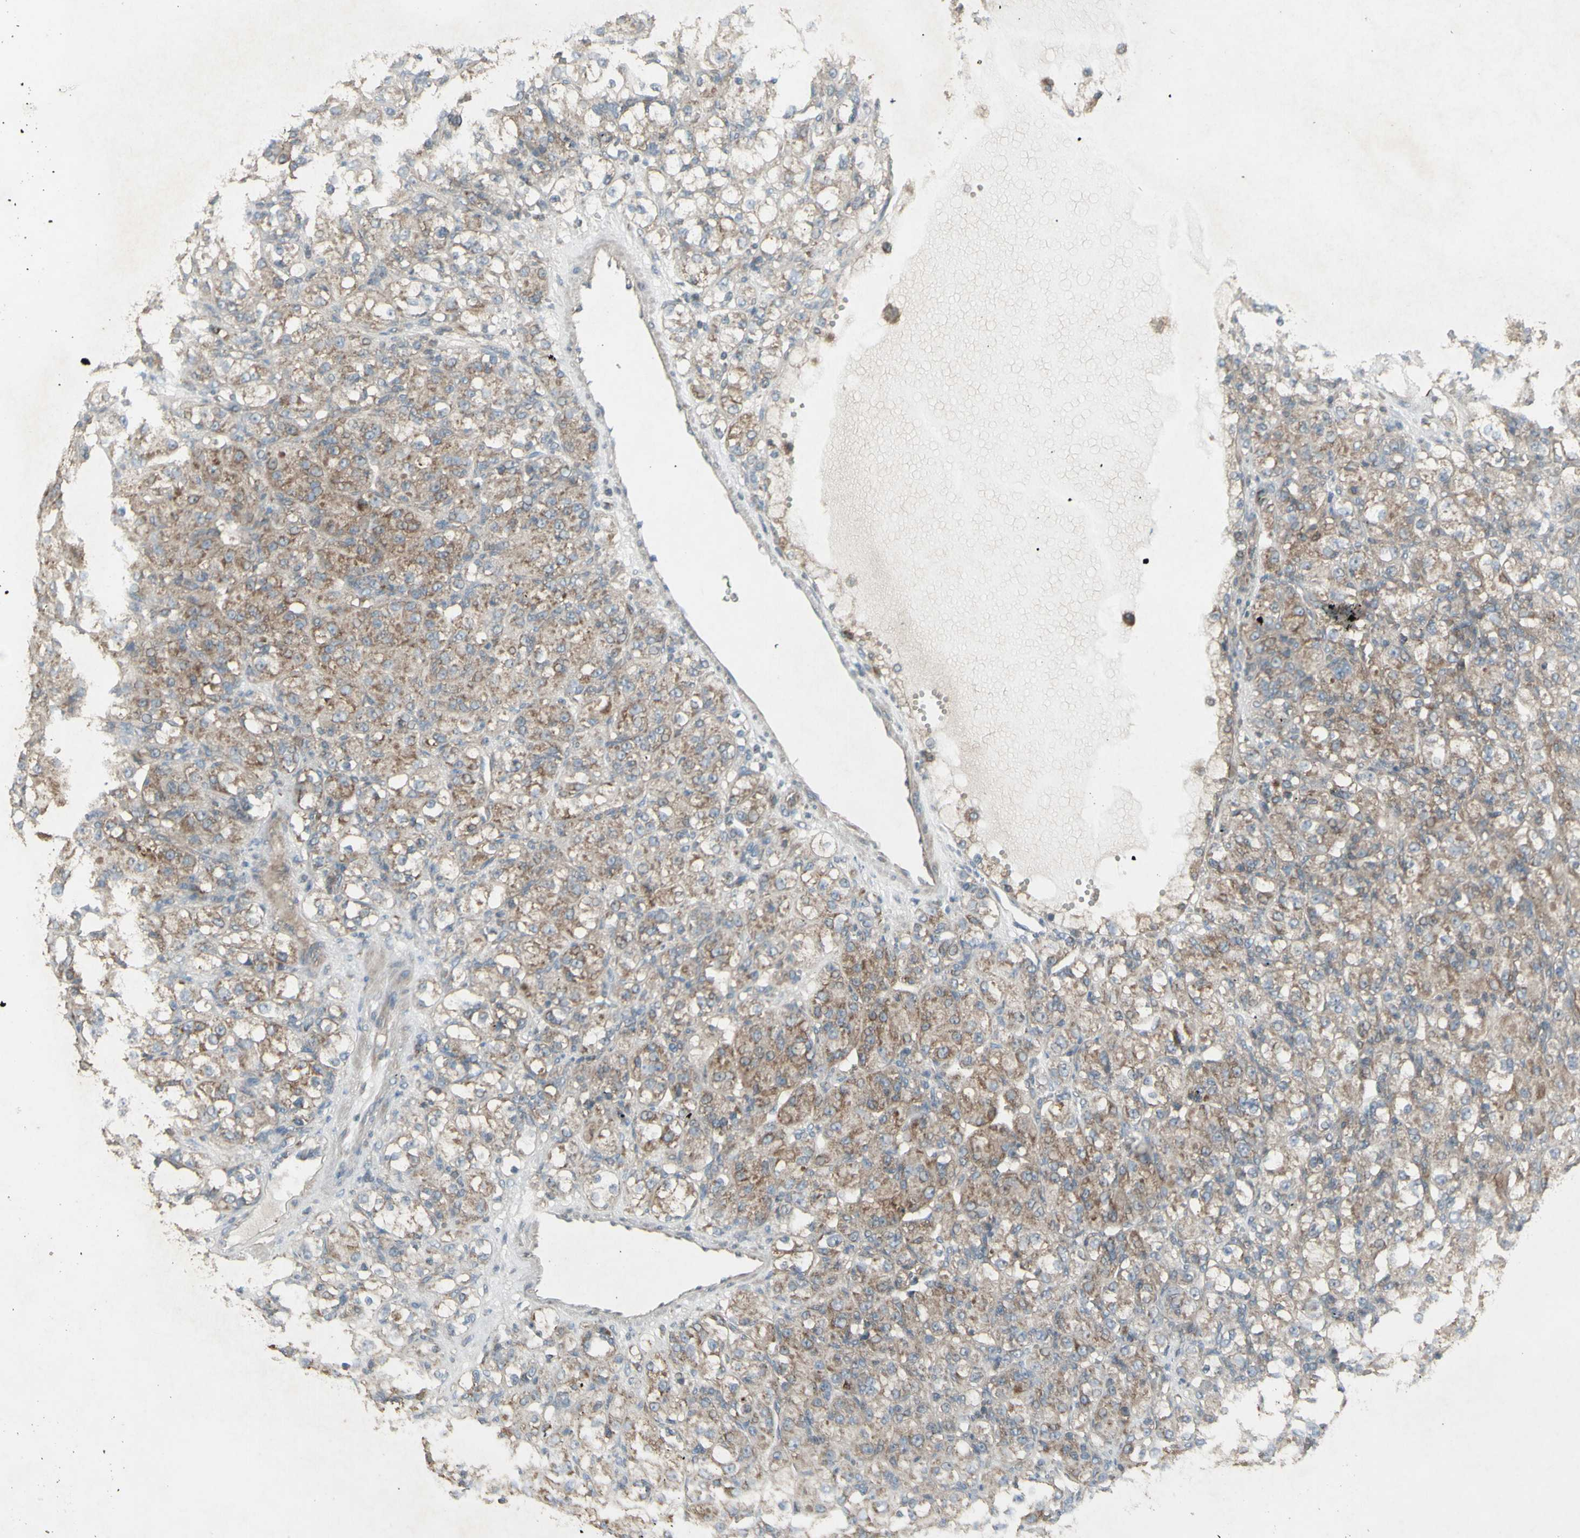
{"staining": {"intensity": "weak", "quantity": ">75%", "location": "cytoplasmic/membranous"}, "tissue": "renal cancer", "cell_type": "Tumor cells", "image_type": "cancer", "snomed": [{"axis": "morphology", "description": "Adenocarcinoma, NOS"}, {"axis": "topography", "description": "Kidney"}], "caption": "A brown stain highlights weak cytoplasmic/membranous staining of a protein in renal adenocarcinoma tumor cells.", "gene": "SHC1", "patient": {"sex": "male", "age": 61}}